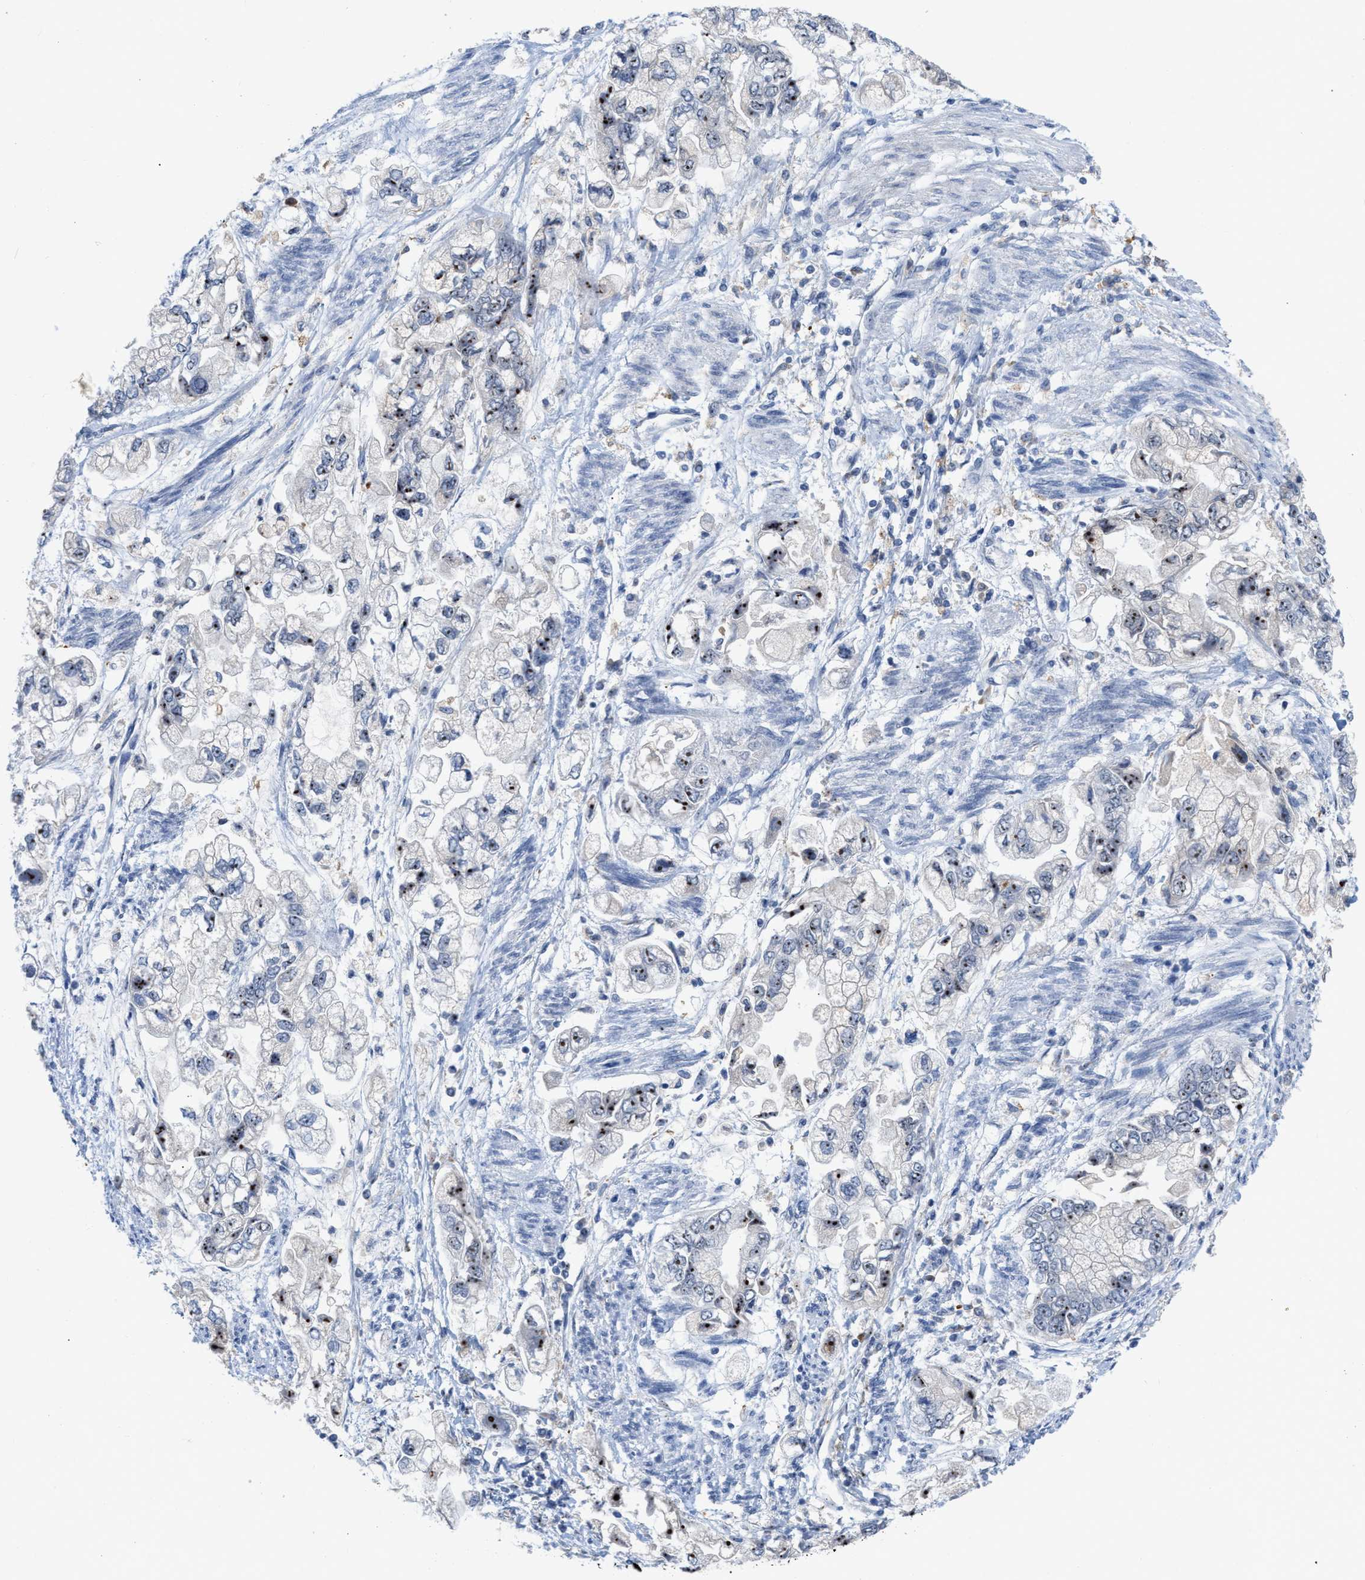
{"staining": {"intensity": "moderate", "quantity": "25%-75%", "location": "nuclear"}, "tissue": "stomach cancer", "cell_type": "Tumor cells", "image_type": "cancer", "snomed": [{"axis": "morphology", "description": "Normal tissue, NOS"}, {"axis": "morphology", "description": "Adenocarcinoma, NOS"}, {"axis": "topography", "description": "Stomach"}], "caption": "IHC of stomach cancer reveals medium levels of moderate nuclear expression in about 25%-75% of tumor cells. Using DAB (3,3'-diaminobenzidine) (brown) and hematoxylin (blue) stains, captured at high magnification using brightfield microscopy.", "gene": "ELAC2", "patient": {"sex": "male", "age": 62}}